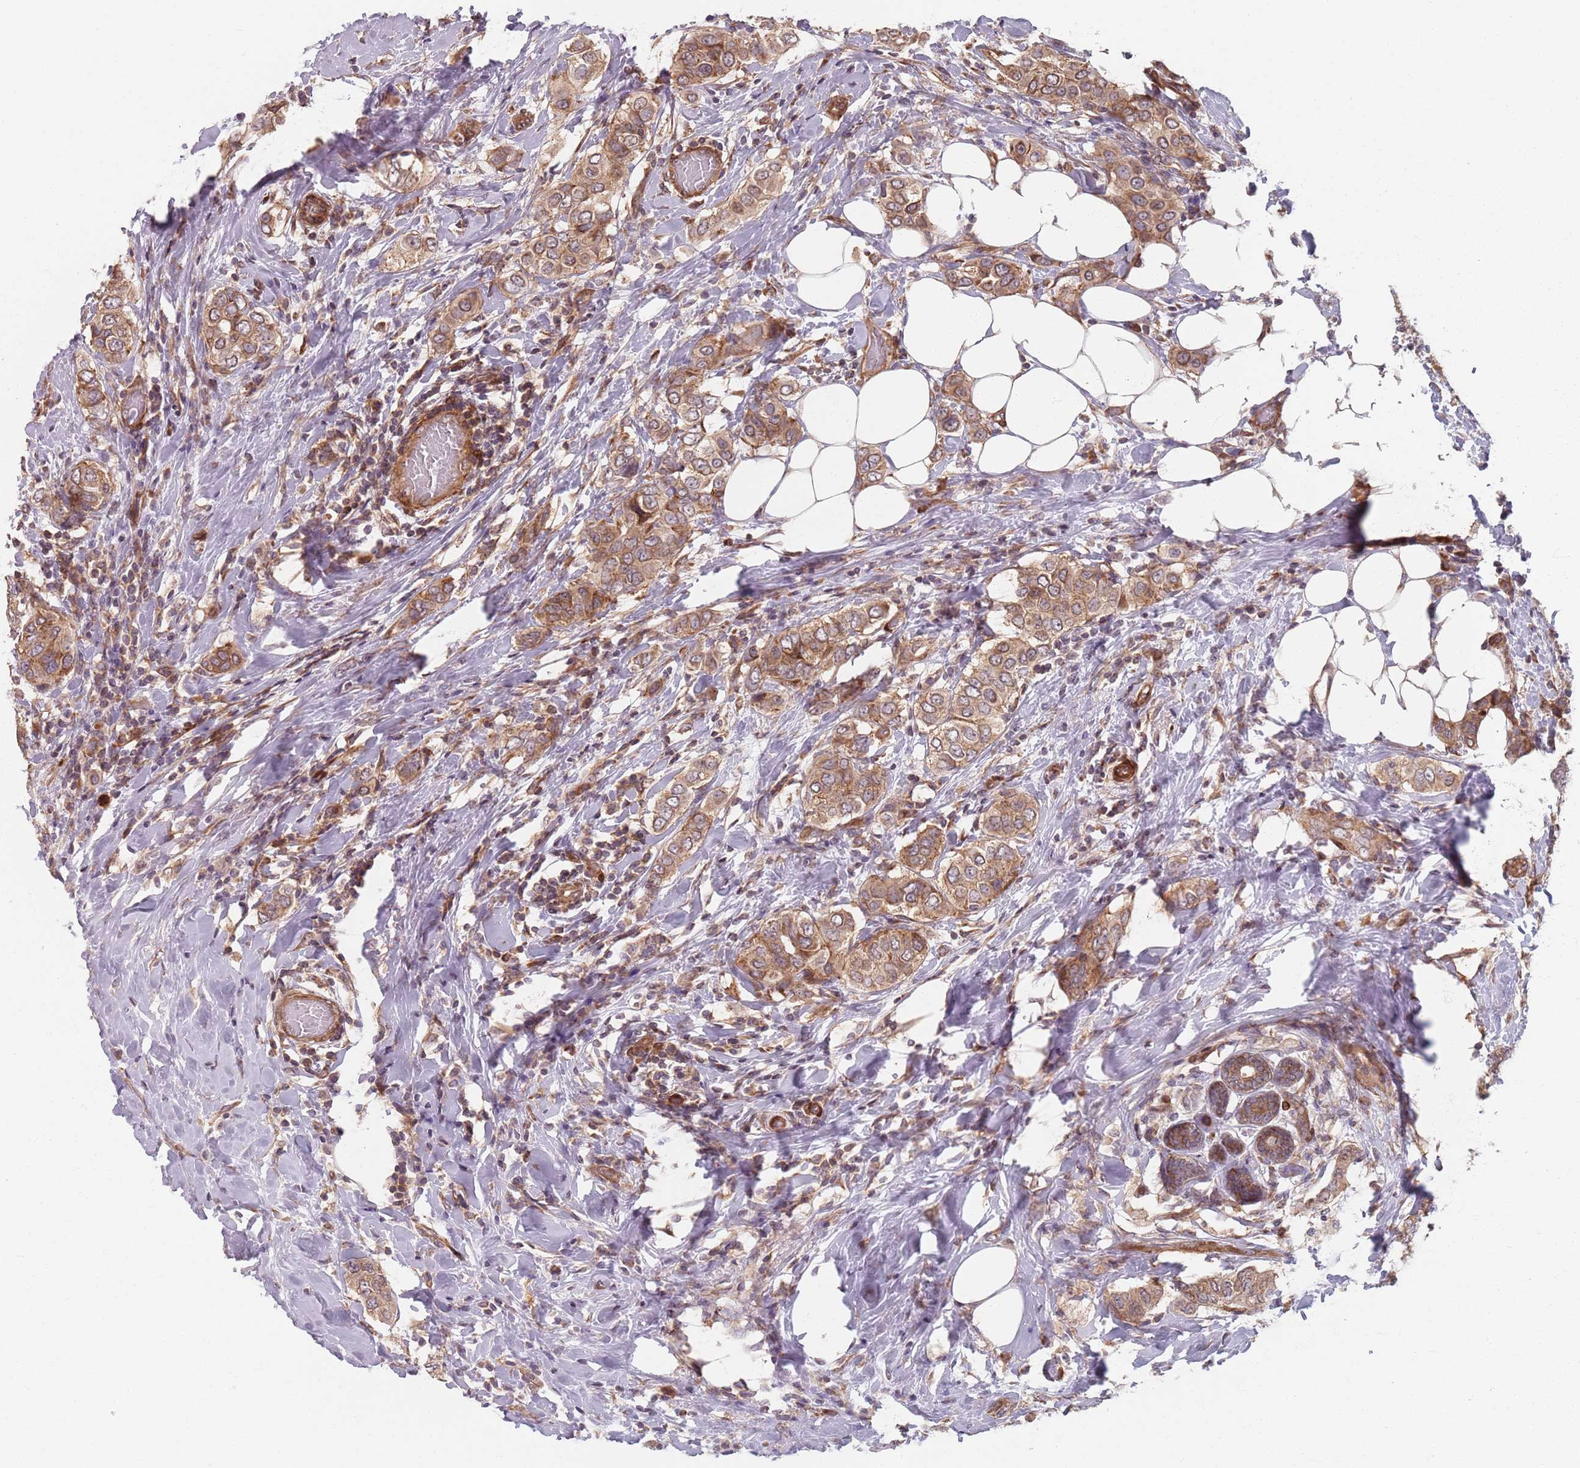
{"staining": {"intensity": "moderate", "quantity": ">75%", "location": "cytoplasmic/membranous"}, "tissue": "breast cancer", "cell_type": "Tumor cells", "image_type": "cancer", "snomed": [{"axis": "morphology", "description": "Lobular carcinoma"}, {"axis": "topography", "description": "Breast"}], "caption": "Breast lobular carcinoma was stained to show a protein in brown. There is medium levels of moderate cytoplasmic/membranous positivity in approximately >75% of tumor cells.", "gene": "NOTCH3", "patient": {"sex": "female", "age": 51}}